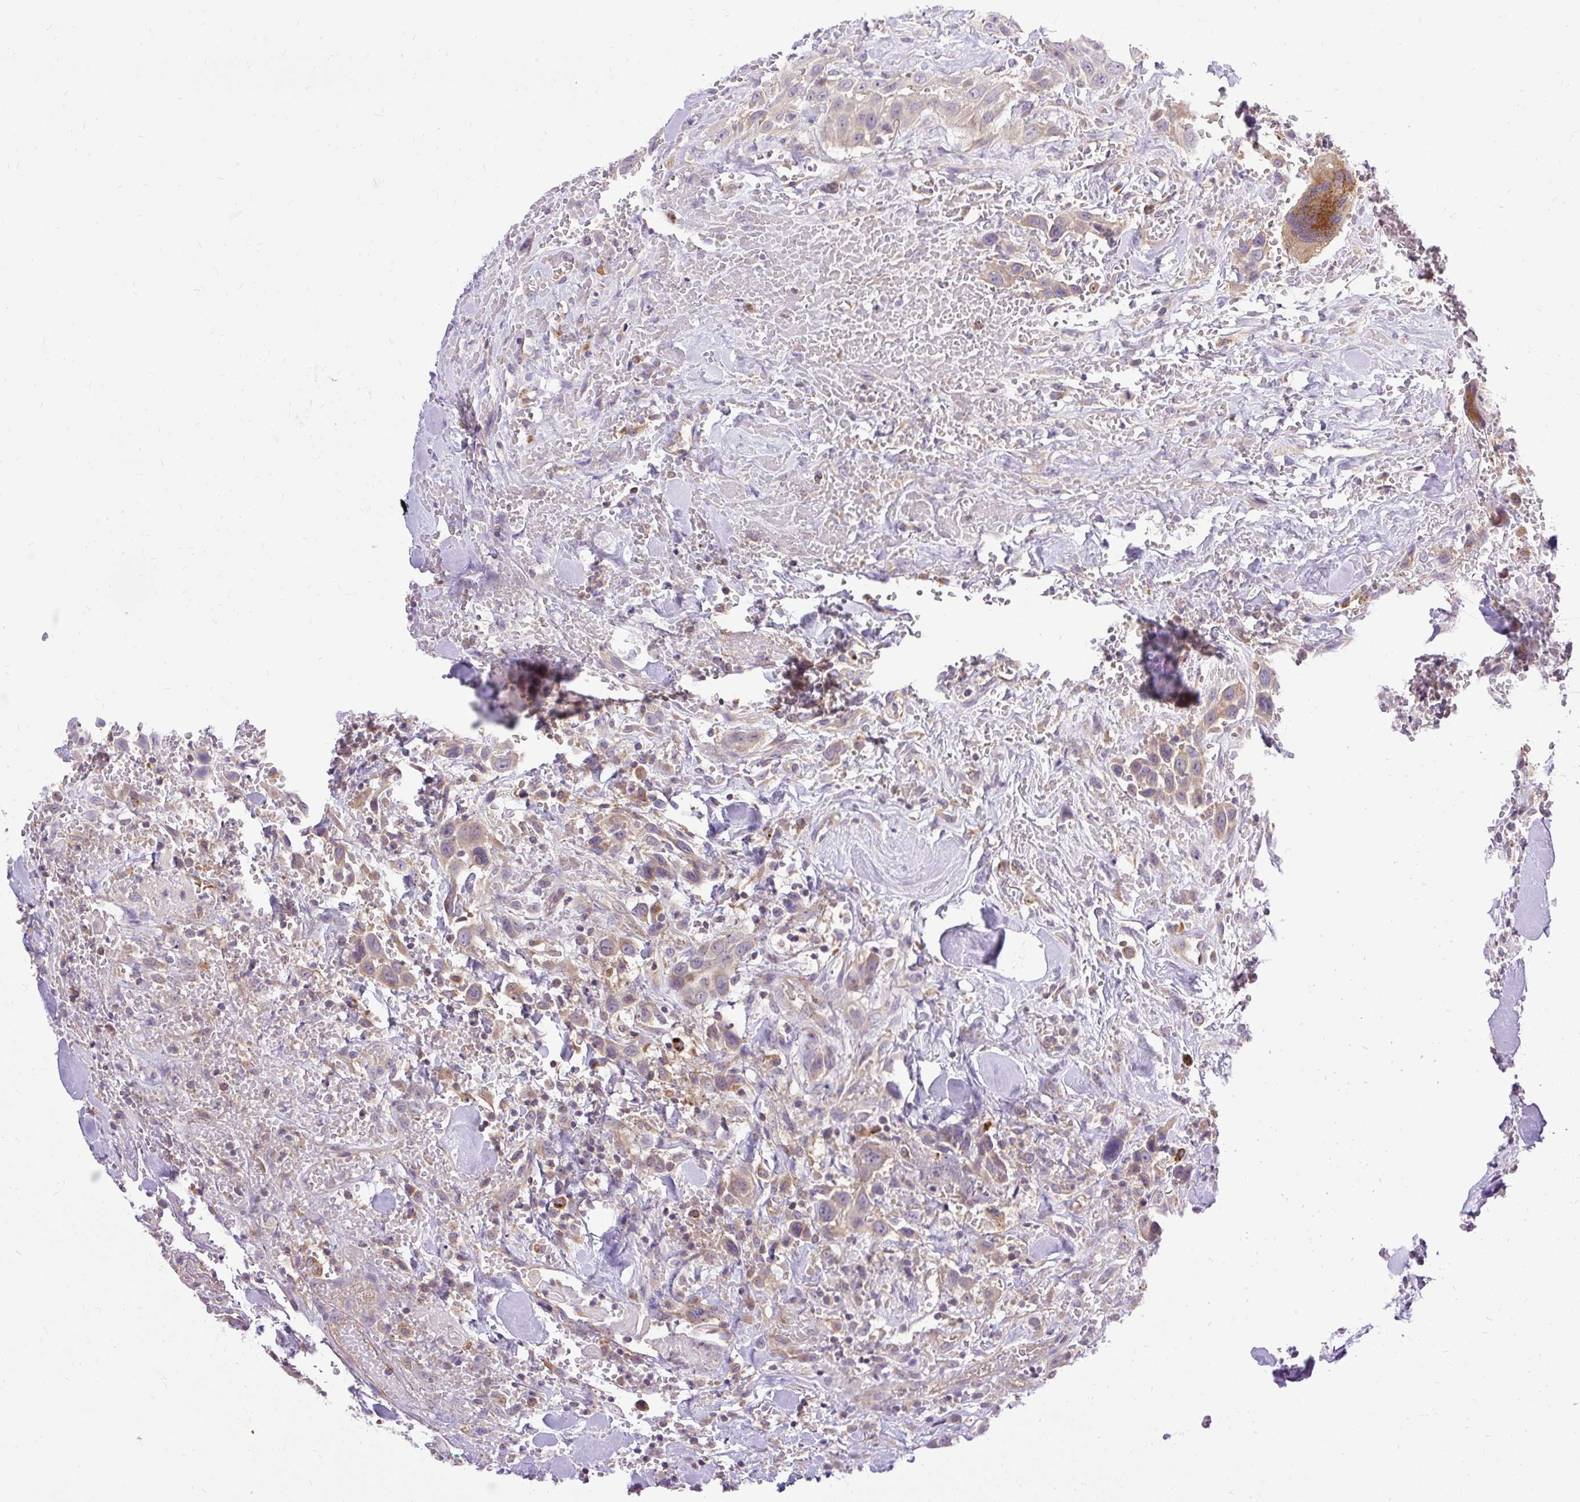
{"staining": {"intensity": "weak", "quantity": "<25%", "location": "cytoplasmic/membranous"}, "tissue": "head and neck cancer", "cell_type": "Tumor cells", "image_type": "cancer", "snomed": [{"axis": "morphology", "description": "Squamous cell carcinoma, NOS"}, {"axis": "topography", "description": "Head-Neck"}], "caption": "DAB immunohistochemical staining of human head and neck cancer (squamous cell carcinoma) reveals no significant positivity in tumor cells.", "gene": "HEXB", "patient": {"sex": "male", "age": 81}}